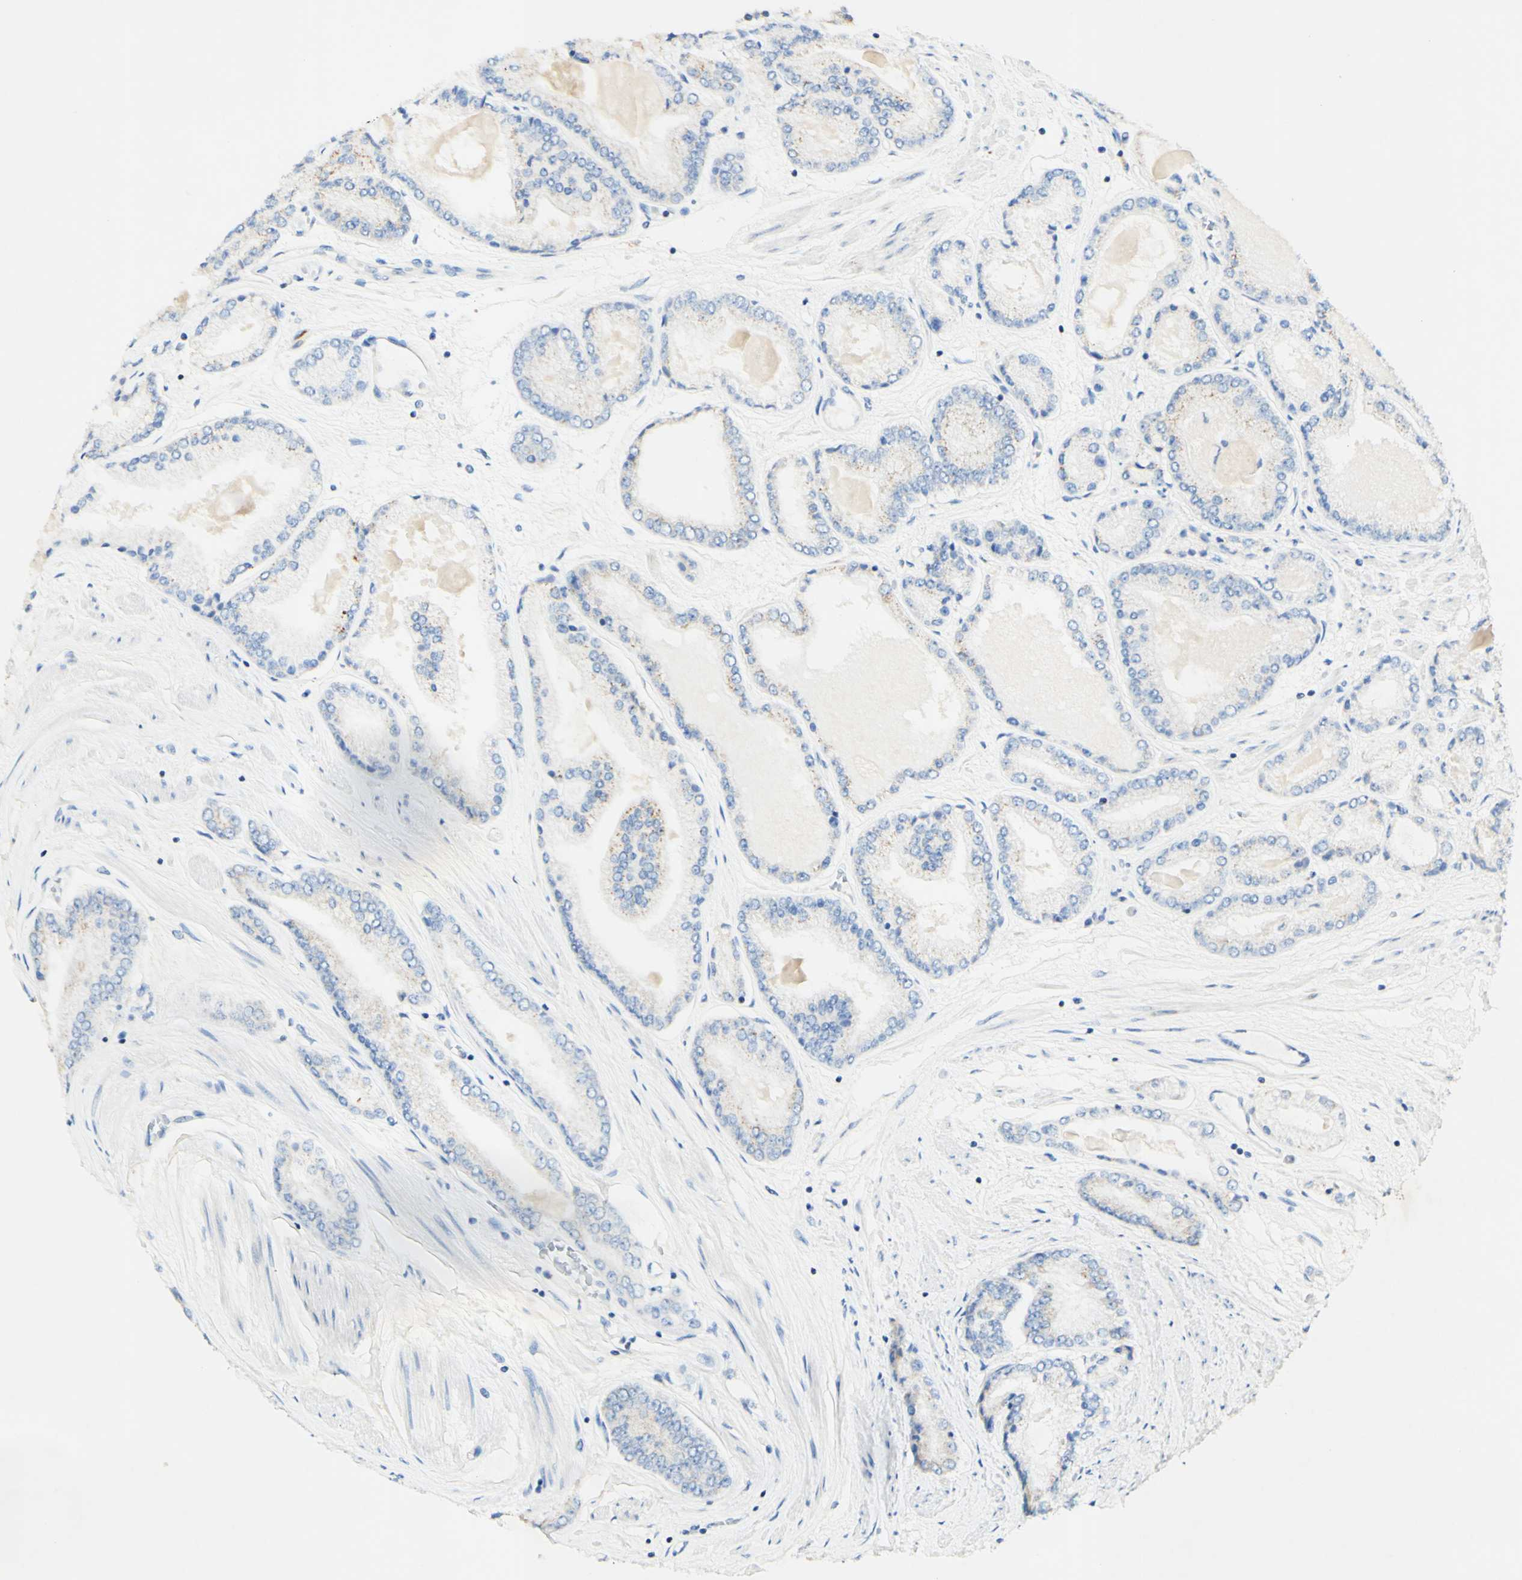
{"staining": {"intensity": "negative", "quantity": "none", "location": "none"}, "tissue": "prostate cancer", "cell_type": "Tumor cells", "image_type": "cancer", "snomed": [{"axis": "morphology", "description": "Adenocarcinoma, High grade"}, {"axis": "topography", "description": "Prostate"}], "caption": "The image displays no staining of tumor cells in prostate cancer (high-grade adenocarcinoma).", "gene": "OXCT1", "patient": {"sex": "male", "age": 59}}